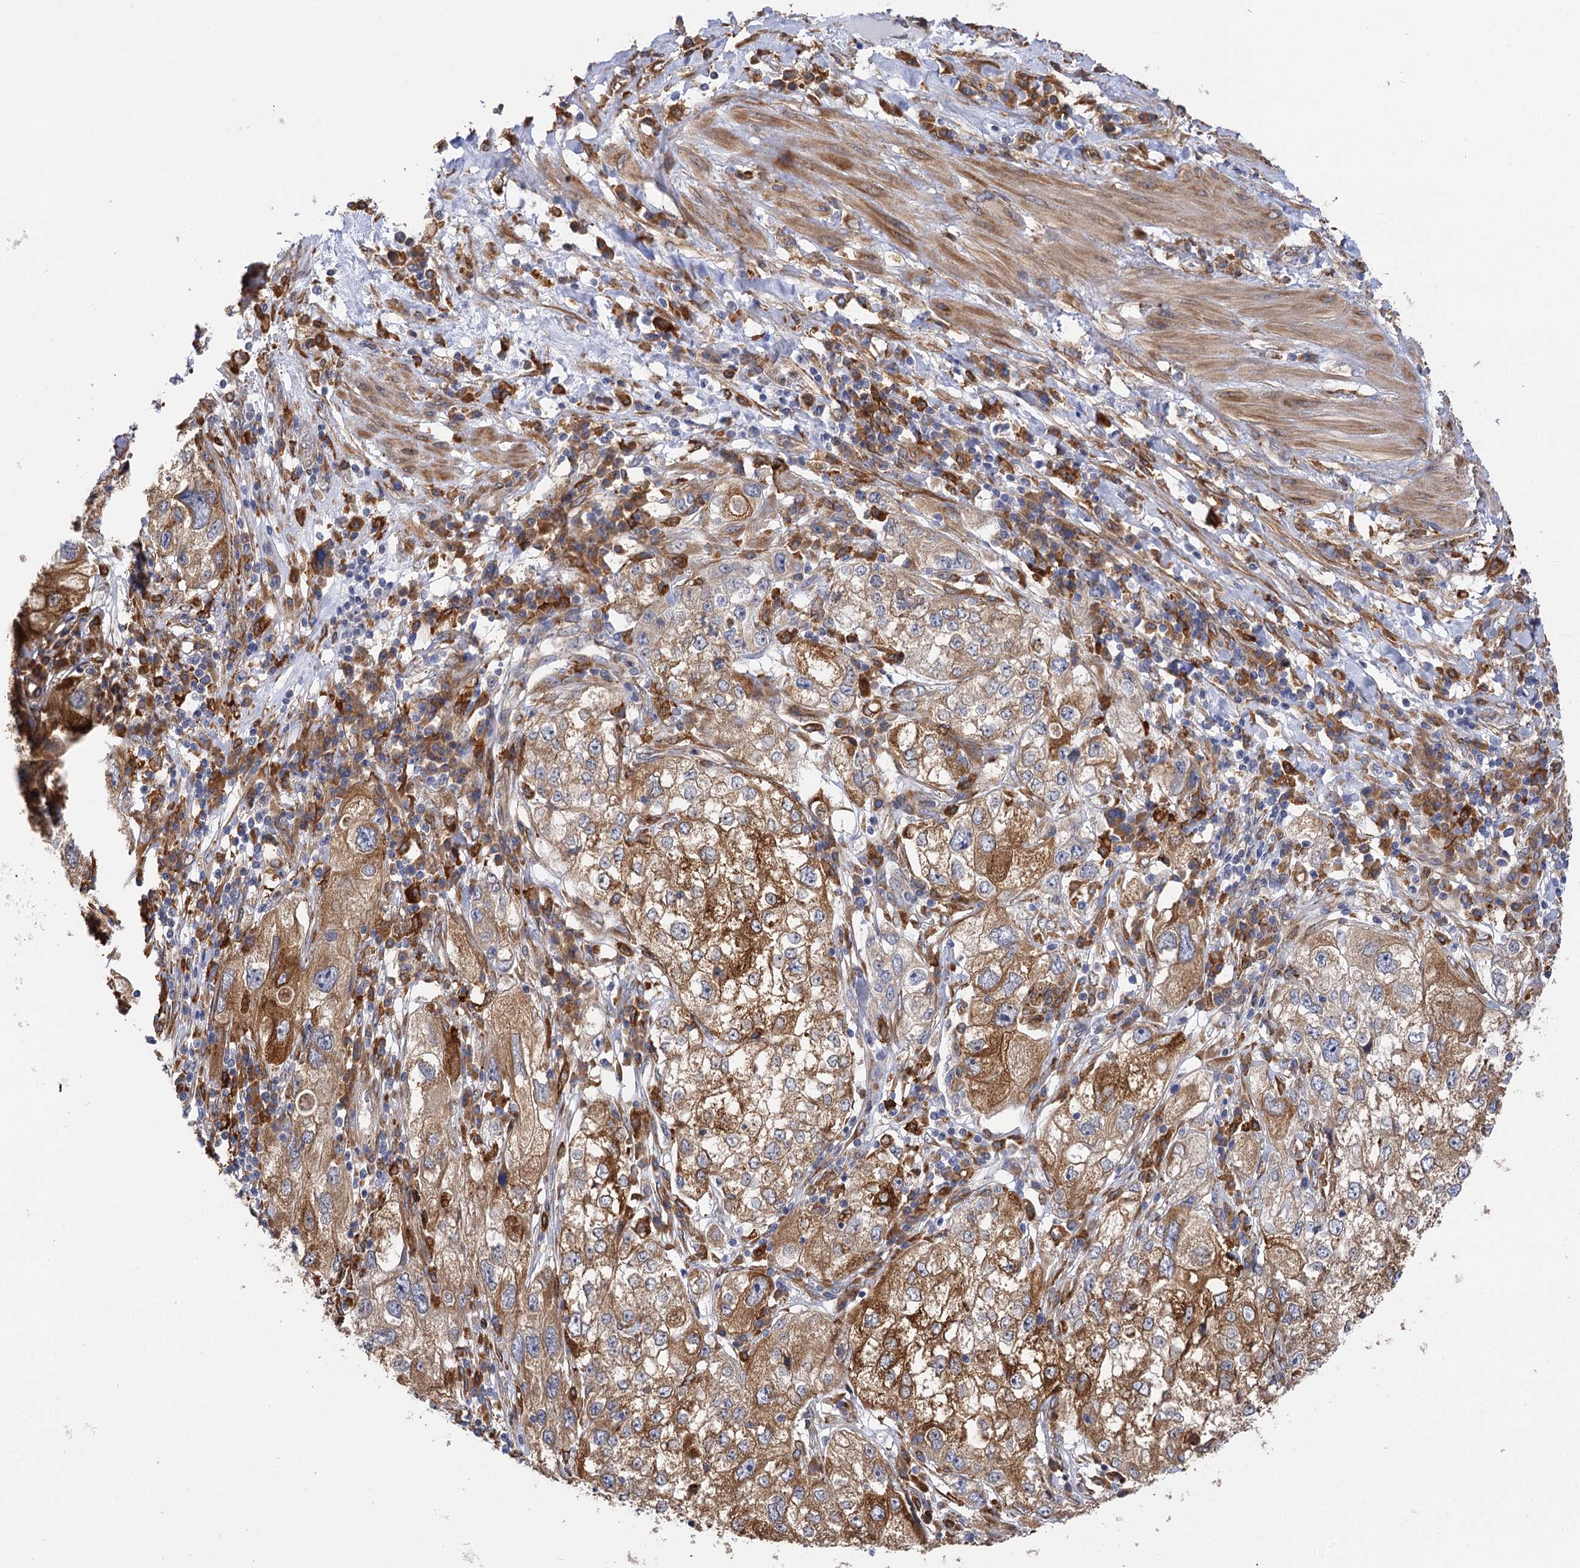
{"staining": {"intensity": "moderate", "quantity": ">75%", "location": "cytoplasmic/membranous"}, "tissue": "endometrial cancer", "cell_type": "Tumor cells", "image_type": "cancer", "snomed": [{"axis": "morphology", "description": "Adenocarcinoma, NOS"}, {"axis": "topography", "description": "Endometrium"}], "caption": "Endometrial cancer (adenocarcinoma) stained for a protein (brown) shows moderate cytoplasmic/membranous positive staining in approximately >75% of tumor cells.", "gene": "PPIP5K2", "patient": {"sex": "female", "age": 49}}